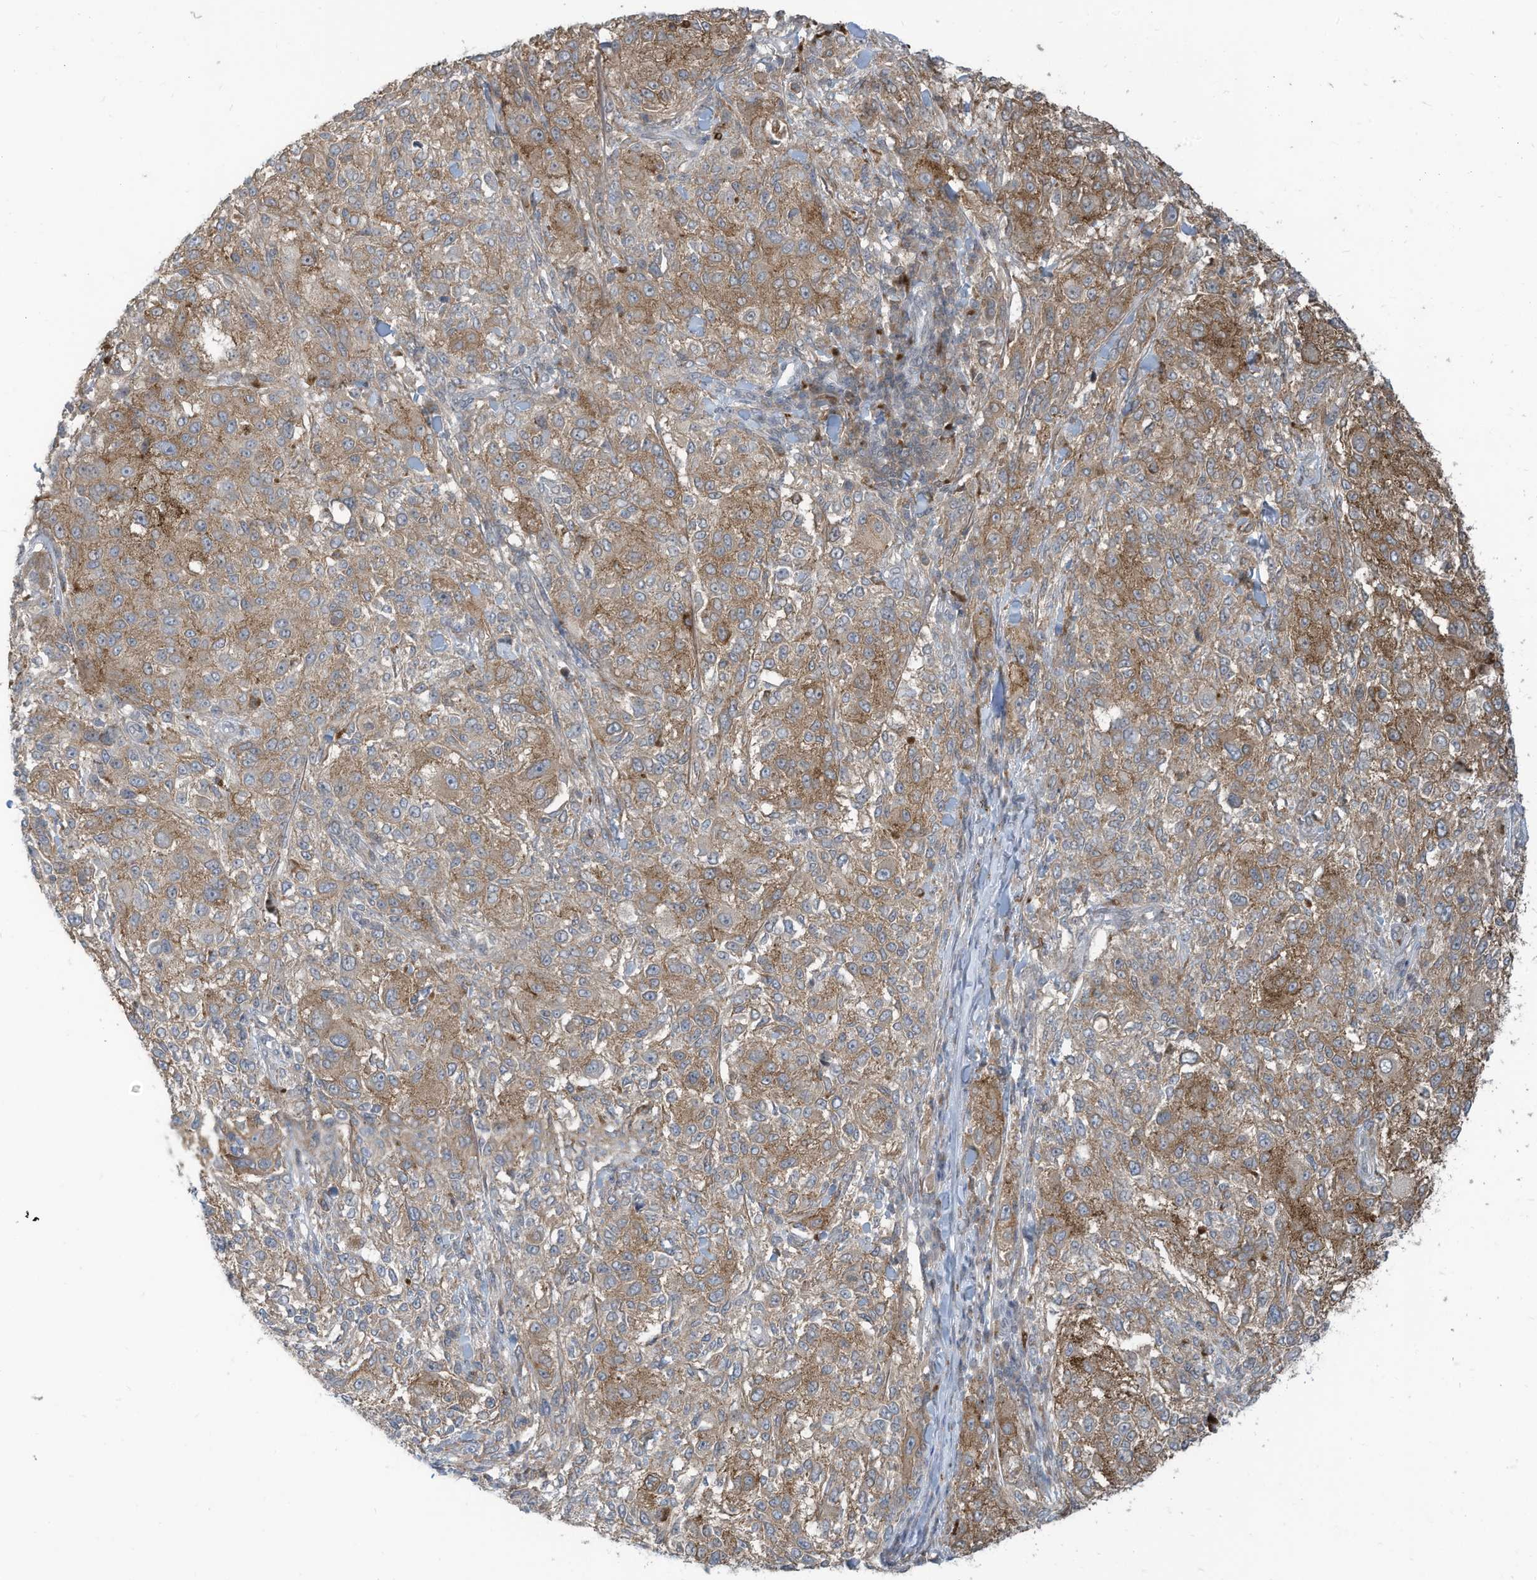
{"staining": {"intensity": "moderate", "quantity": "25%-75%", "location": "cytoplasmic/membranous"}, "tissue": "melanoma", "cell_type": "Tumor cells", "image_type": "cancer", "snomed": [{"axis": "morphology", "description": "Necrosis, NOS"}, {"axis": "morphology", "description": "Malignant melanoma, NOS"}, {"axis": "topography", "description": "Skin"}], "caption": "An image showing moderate cytoplasmic/membranous expression in about 25%-75% of tumor cells in melanoma, as visualized by brown immunohistochemical staining.", "gene": "DZIP3", "patient": {"sex": "female", "age": 87}}